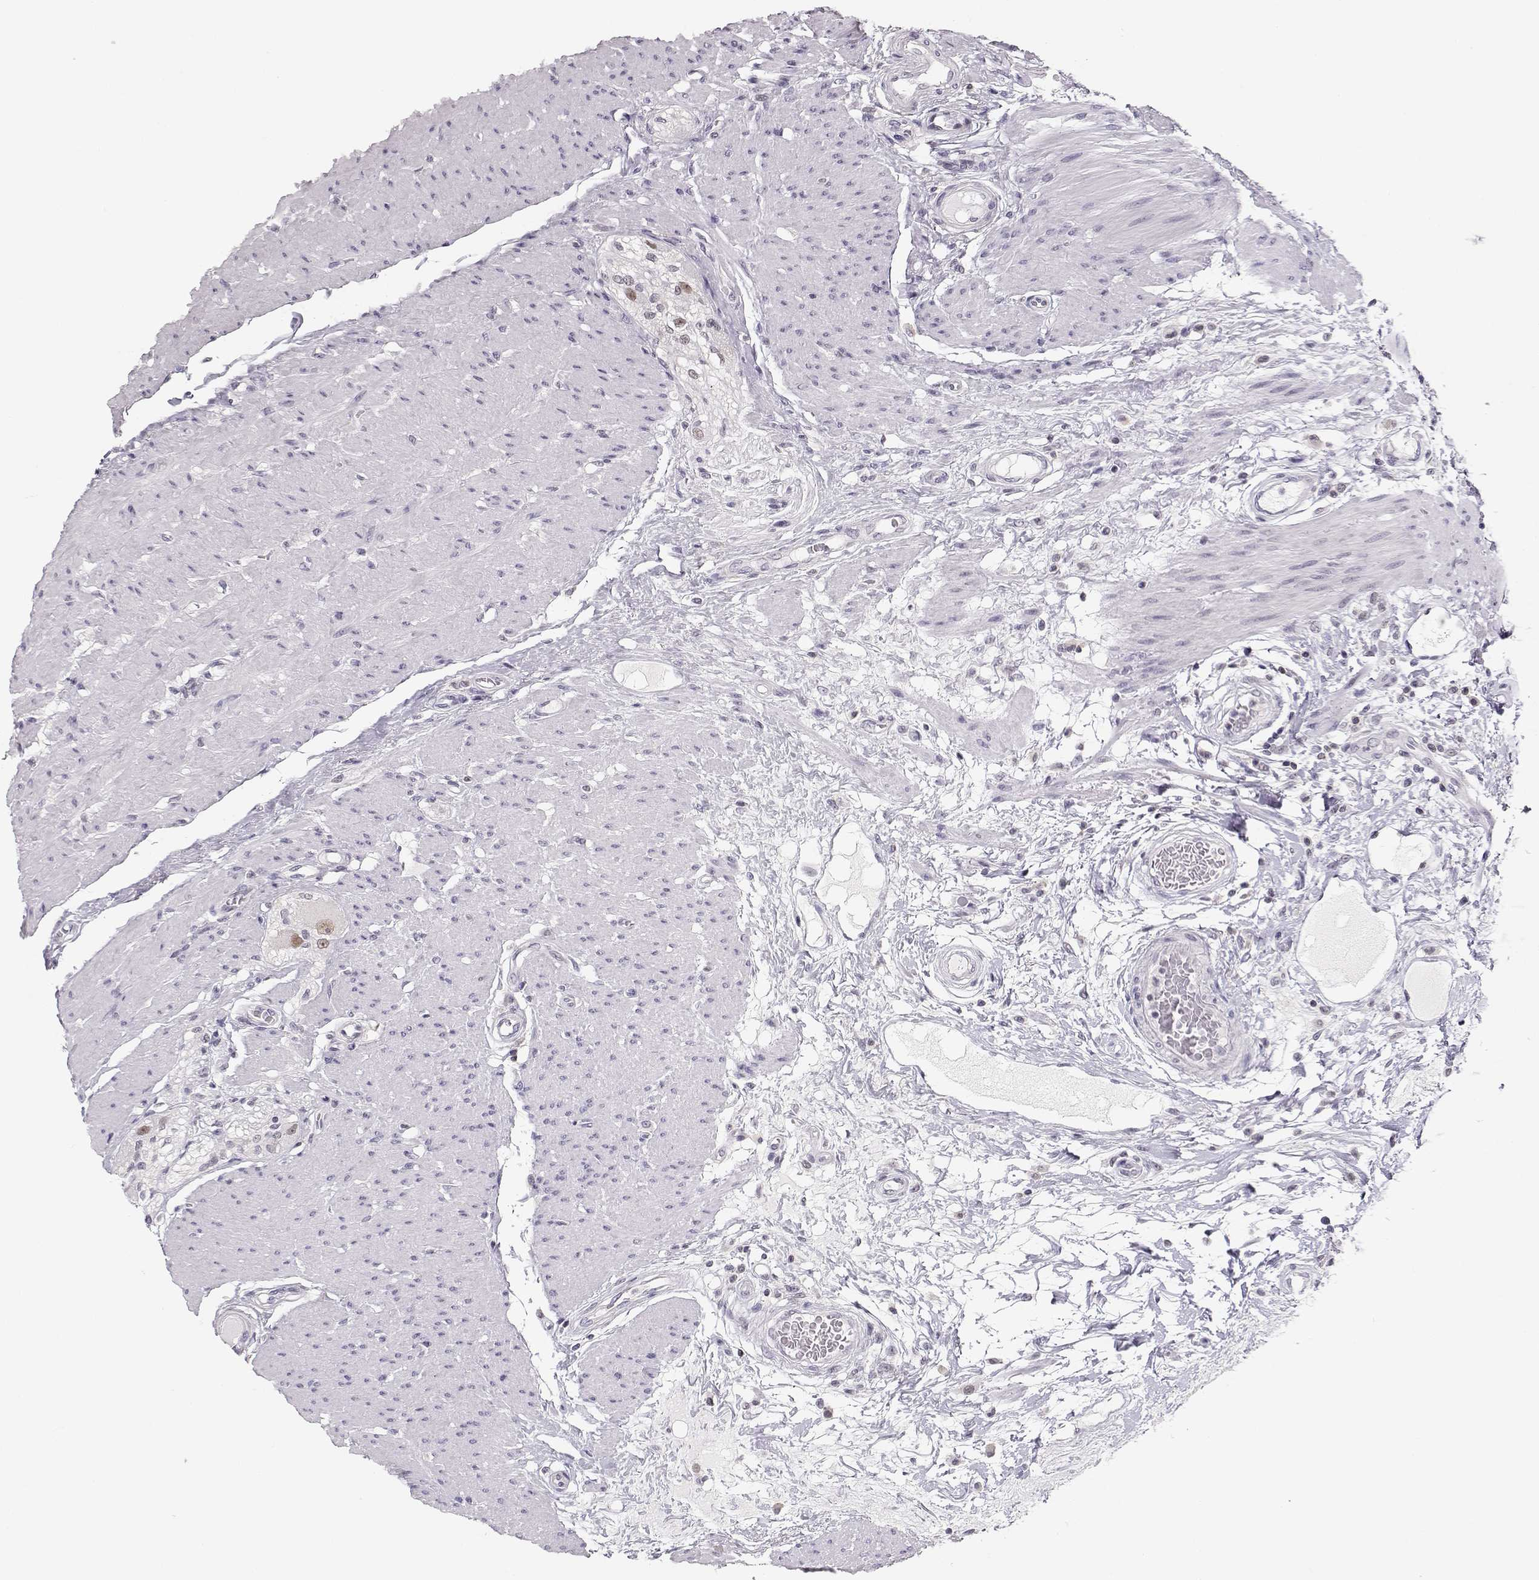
{"staining": {"intensity": "negative", "quantity": "none", "location": "none"}, "tissue": "colon", "cell_type": "Endothelial cells", "image_type": "normal", "snomed": [{"axis": "morphology", "description": "Normal tissue, NOS"}, {"axis": "topography", "description": "Colon"}], "caption": "This is an IHC image of normal human colon. There is no positivity in endothelial cells.", "gene": "TEPP", "patient": {"sex": "female", "age": 65}}